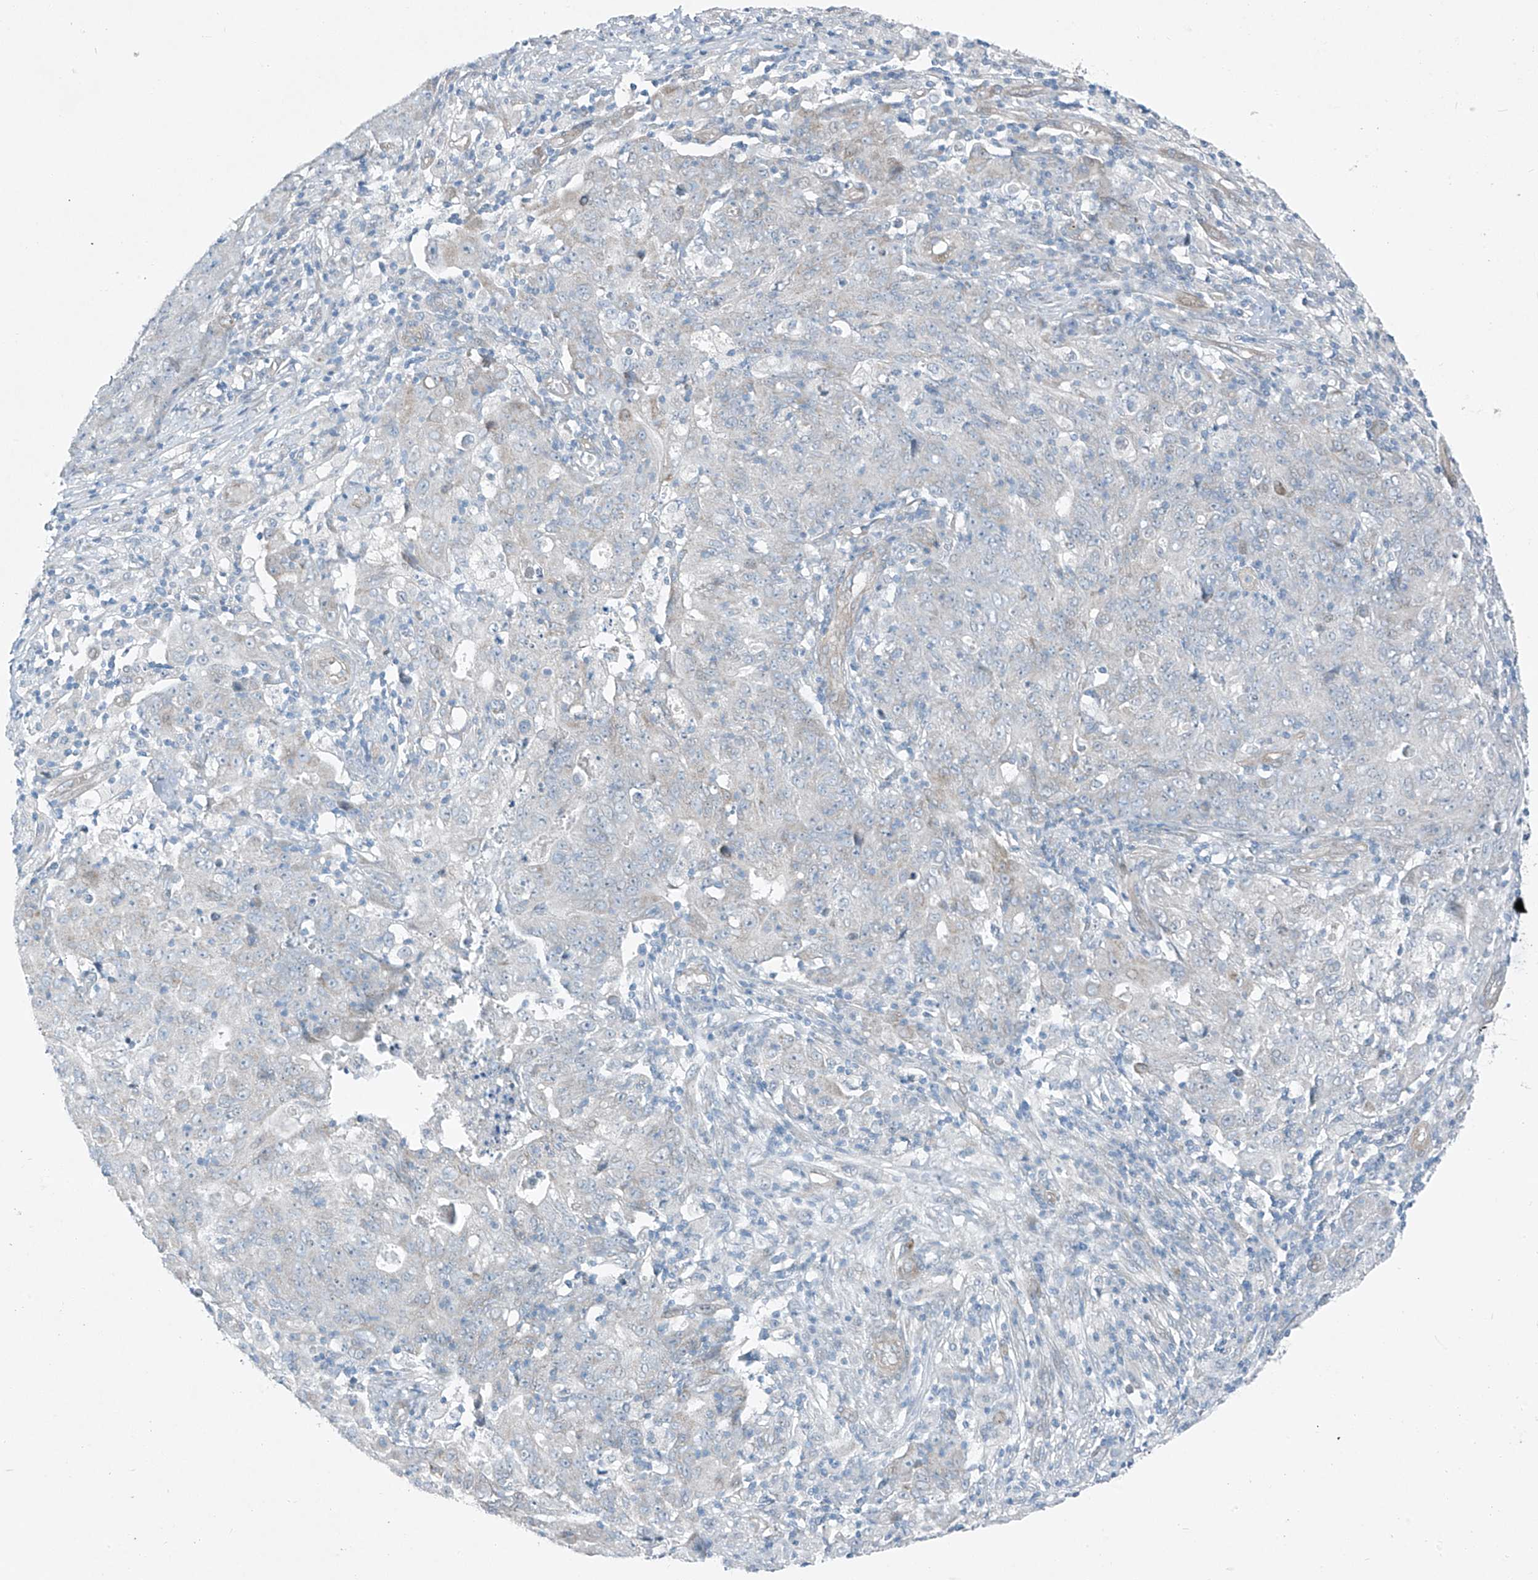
{"staining": {"intensity": "negative", "quantity": "none", "location": "none"}, "tissue": "ovarian cancer", "cell_type": "Tumor cells", "image_type": "cancer", "snomed": [{"axis": "morphology", "description": "Carcinoma, endometroid"}, {"axis": "topography", "description": "Ovary"}], "caption": "Ovarian endometroid carcinoma stained for a protein using immunohistochemistry exhibits no staining tumor cells.", "gene": "TNS2", "patient": {"sex": "female", "age": 42}}